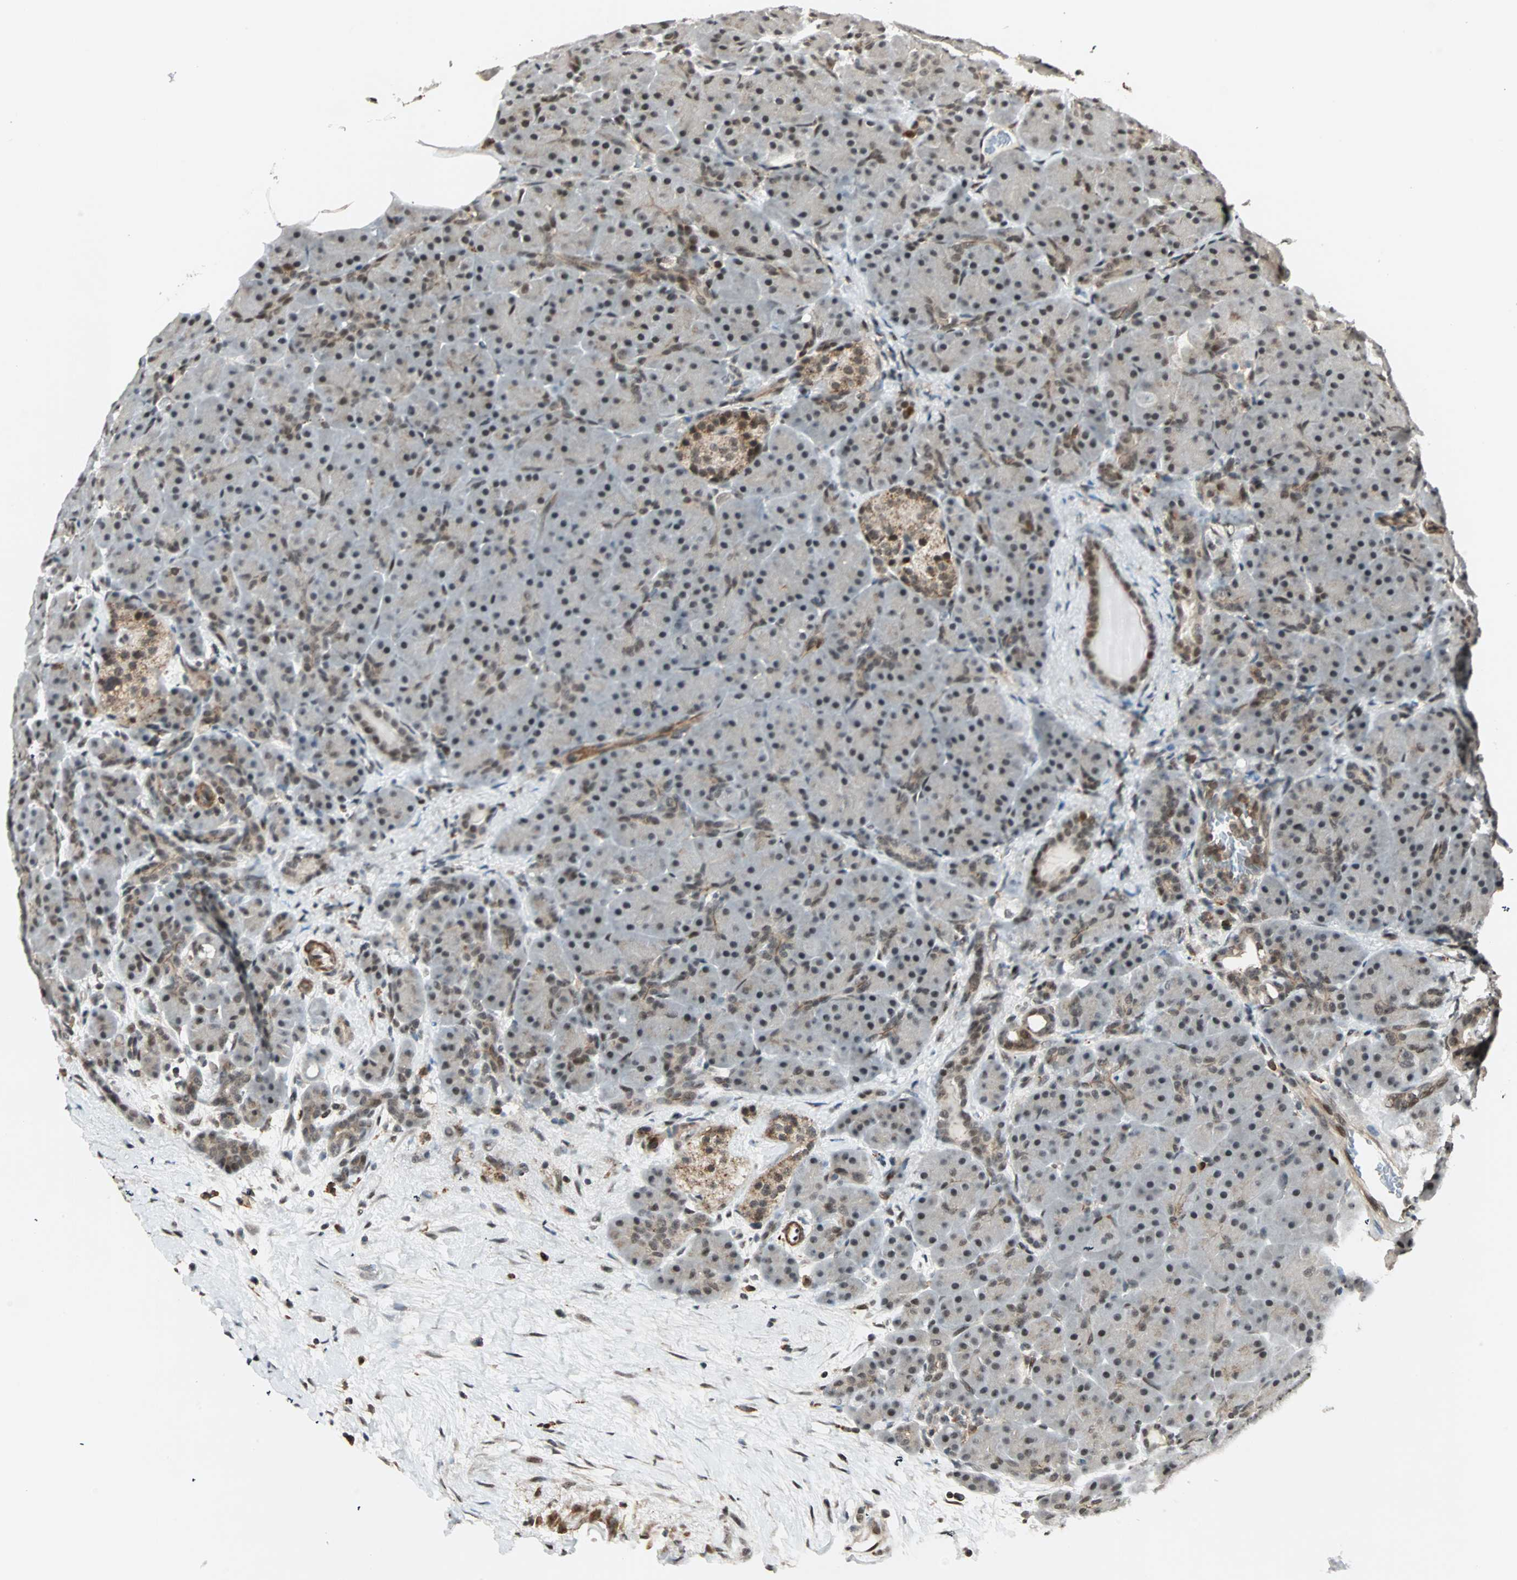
{"staining": {"intensity": "weak", "quantity": ">75%", "location": "cytoplasmic/membranous"}, "tissue": "pancreas", "cell_type": "Exocrine glandular cells", "image_type": "normal", "snomed": [{"axis": "morphology", "description": "Normal tissue, NOS"}, {"axis": "topography", "description": "Pancreas"}], "caption": "Immunohistochemistry (IHC) photomicrograph of unremarkable human pancreas stained for a protein (brown), which displays low levels of weak cytoplasmic/membranous positivity in approximately >75% of exocrine glandular cells.", "gene": "ZBED9", "patient": {"sex": "male", "age": 66}}